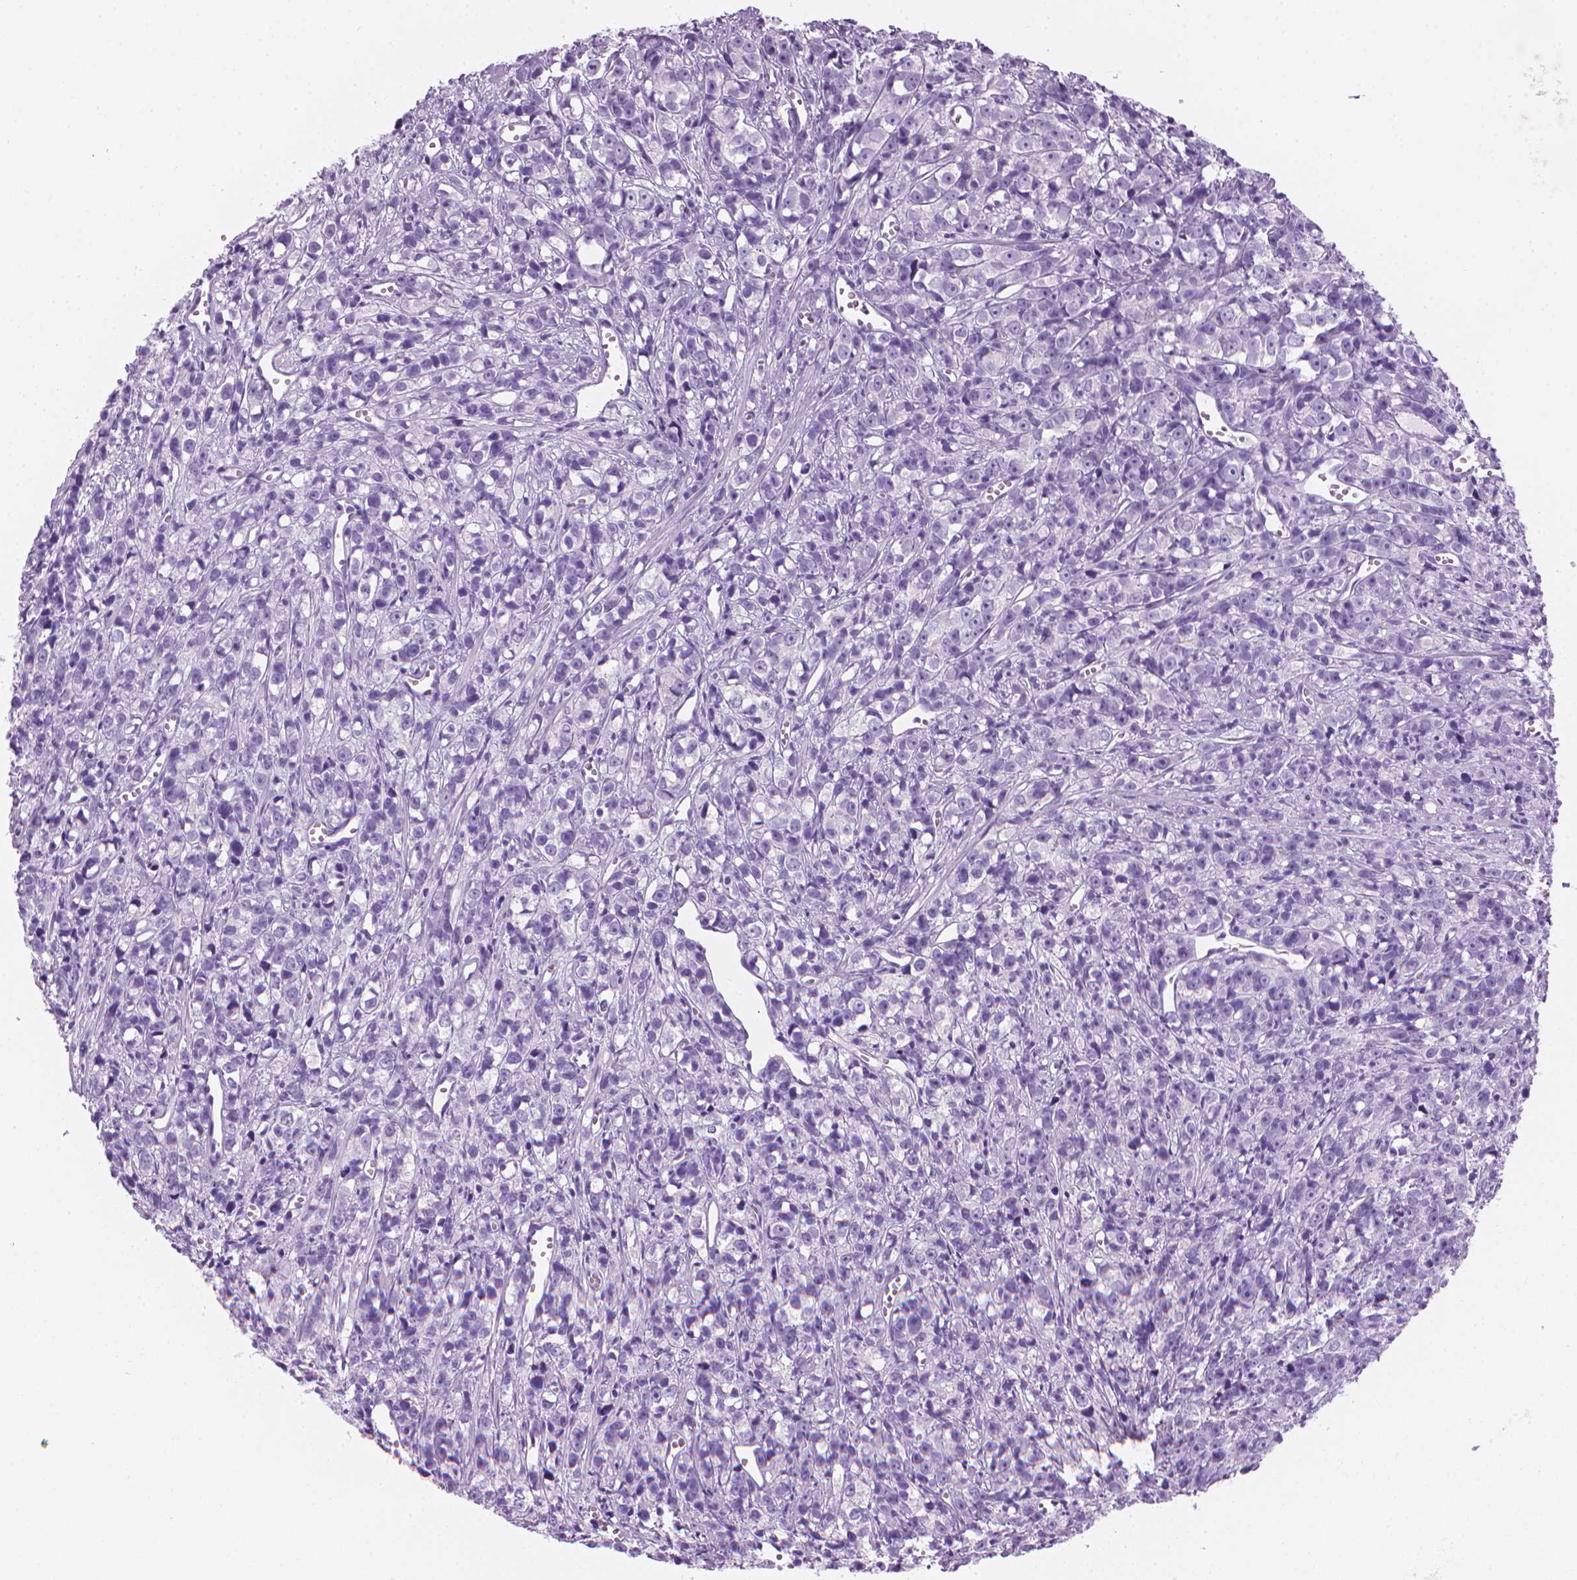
{"staining": {"intensity": "negative", "quantity": "none", "location": "none"}, "tissue": "prostate cancer", "cell_type": "Tumor cells", "image_type": "cancer", "snomed": [{"axis": "morphology", "description": "Adenocarcinoma, High grade"}, {"axis": "topography", "description": "Prostate"}], "caption": "This is a photomicrograph of immunohistochemistry staining of prostate cancer, which shows no staining in tumor cells.", "gene": "TTC29", "patient": {"sex": "male", "age": 77}}